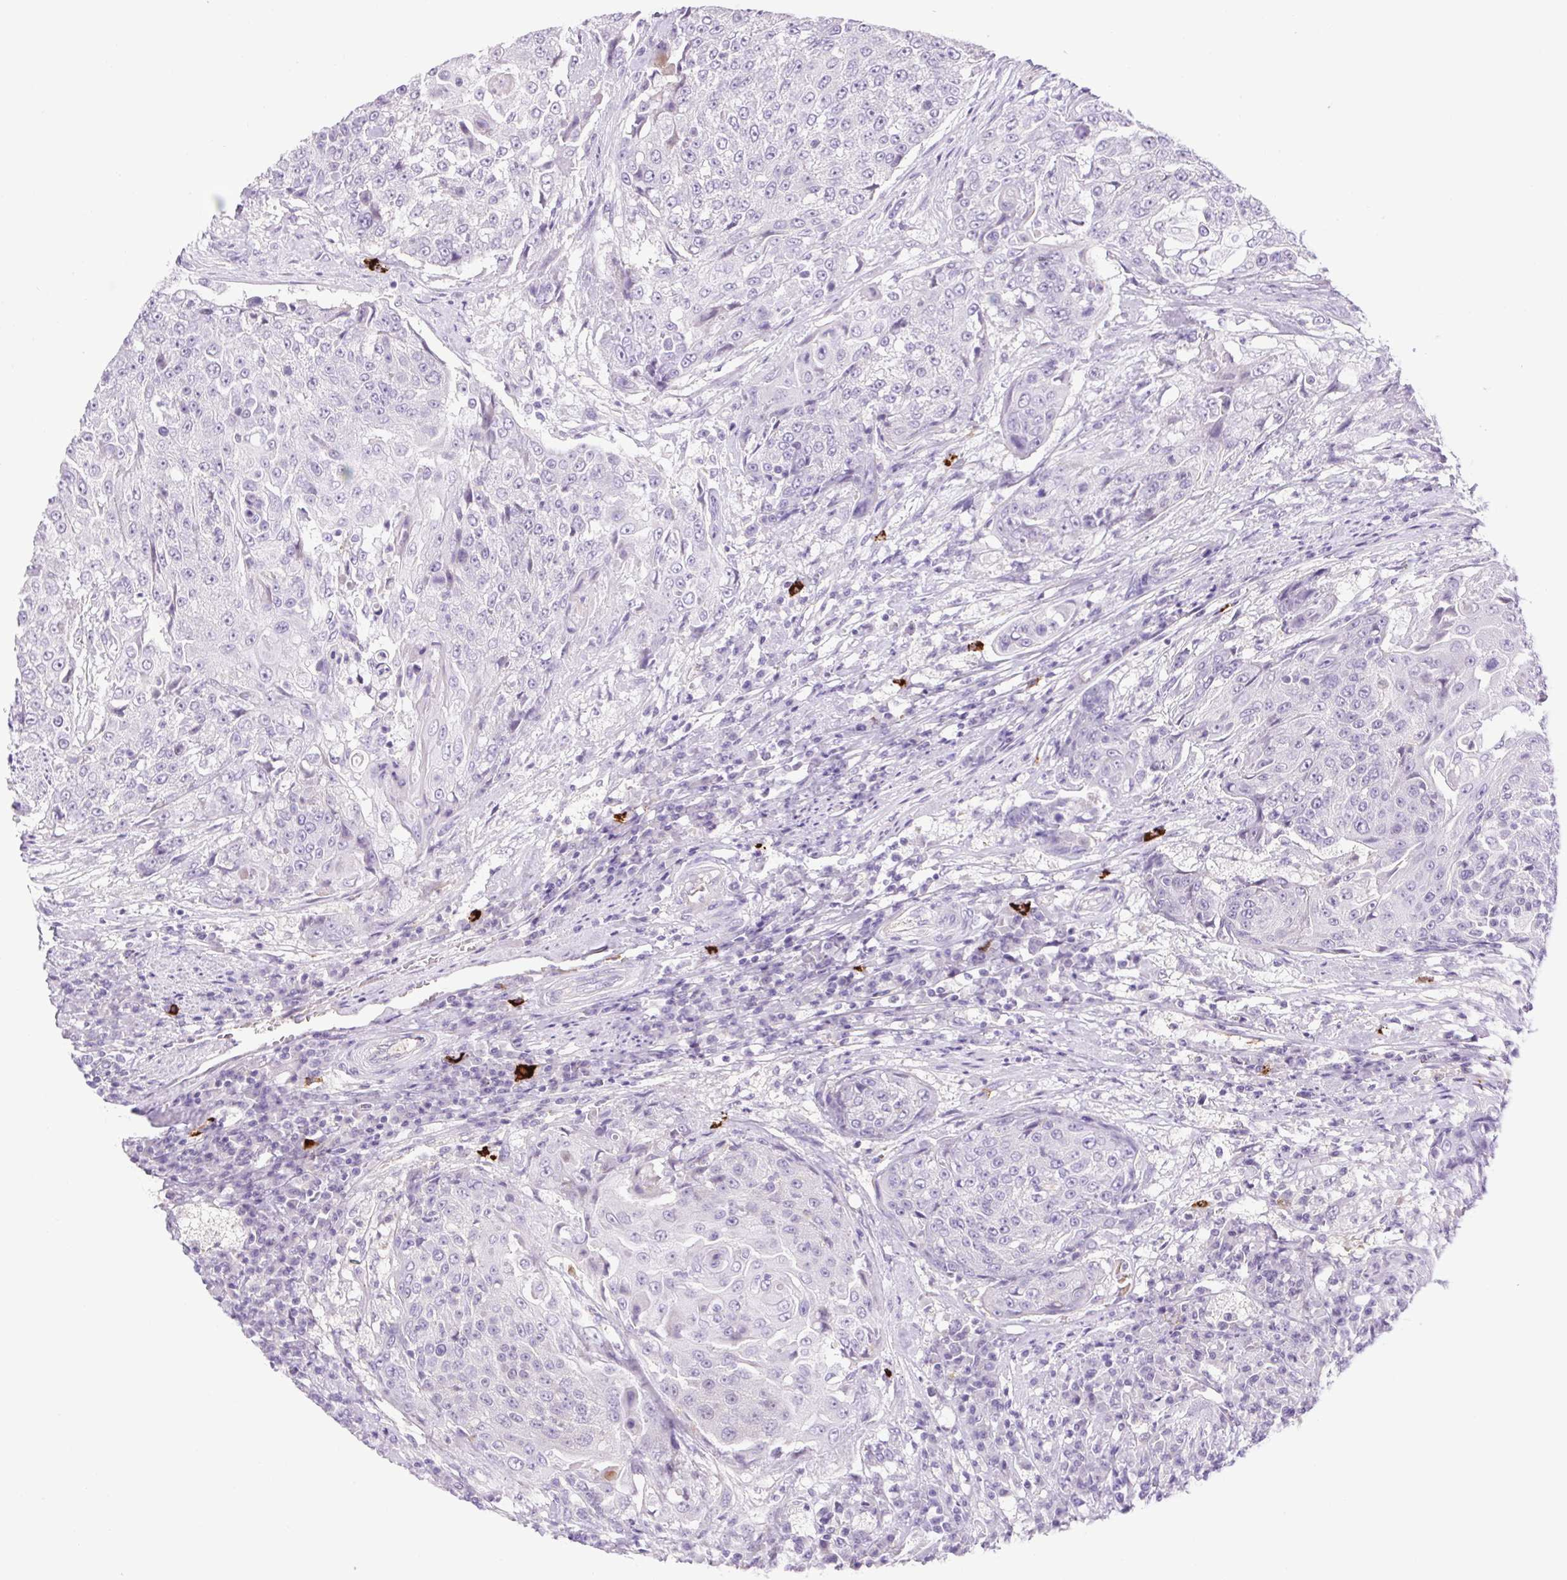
{"staining": {"intensity": "negative", "quantity": "none", "location": "none"}, "tissue": "urothelial cancer", "cell_type": "Tumor cells", "image_type": "cancer", "snomed": [{"axis": "morphology", "description": "Urothelial carcinoma, High grade"}, {"axis": "topography", "description": "Urinary bladder"}], "caption": "An image of human urothelial cancer is negative for staining in tumor cells.", "gene": "FAM177B", "patient": {"sex": "female", "age": 63}}